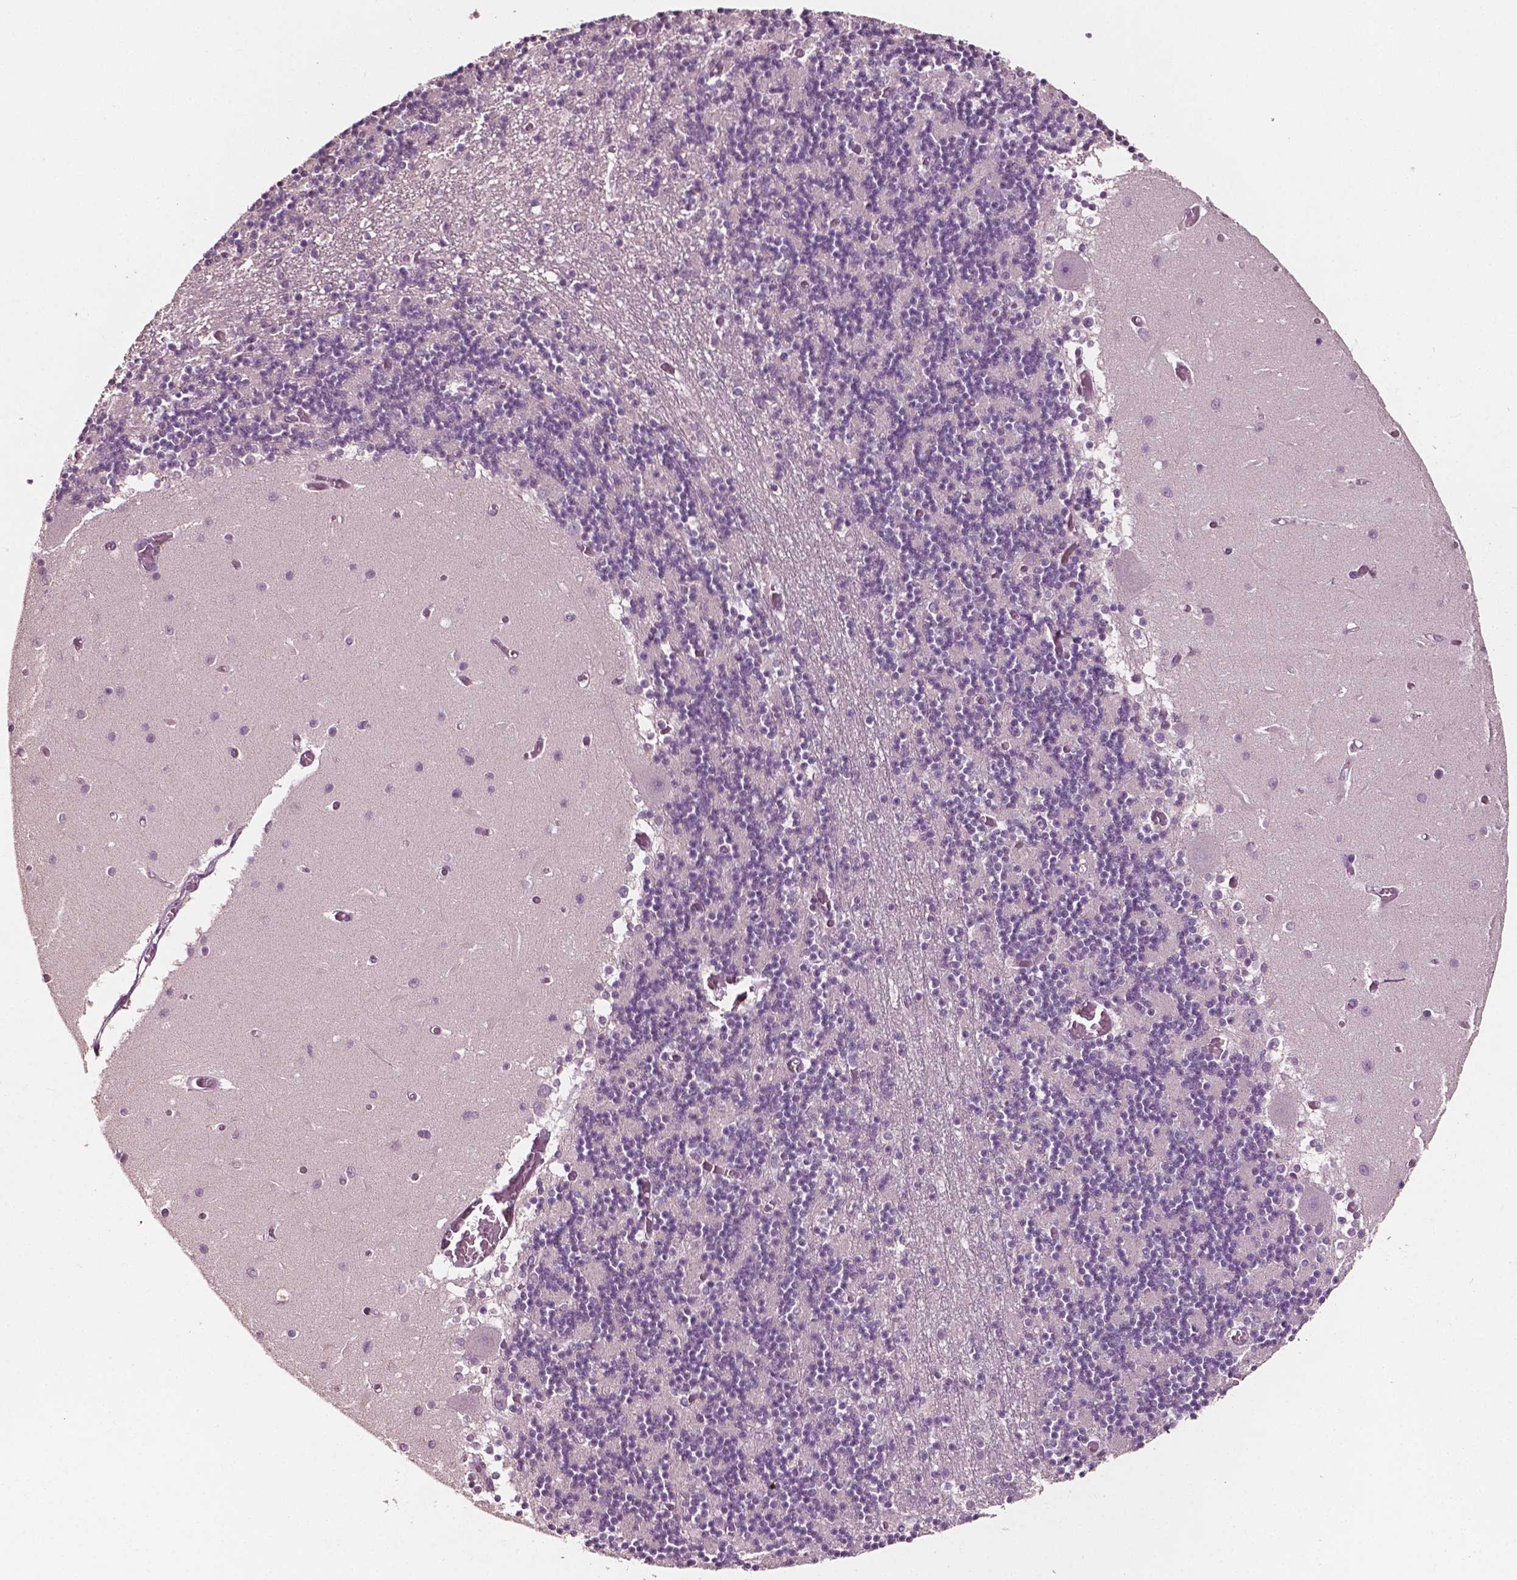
{"staining": {"intensity": "negative", "quantity": "none", "location": "none"}, "tissue": "cerebellum", "cell_type": "Cells in granular layer", "image_type": "normal", "snomed": [{"axis": "morphology", "description": "Normal tissue, NOS"}, {"axis": "topography", "description": "Cerebellum"}], "caption": "Immunohistochemical staining of benign human cerebellum exhibits no significant positivity in cells in granular layer.", "gene": "PLA2R1", "patient": {"sex": "female", "age": 28}}